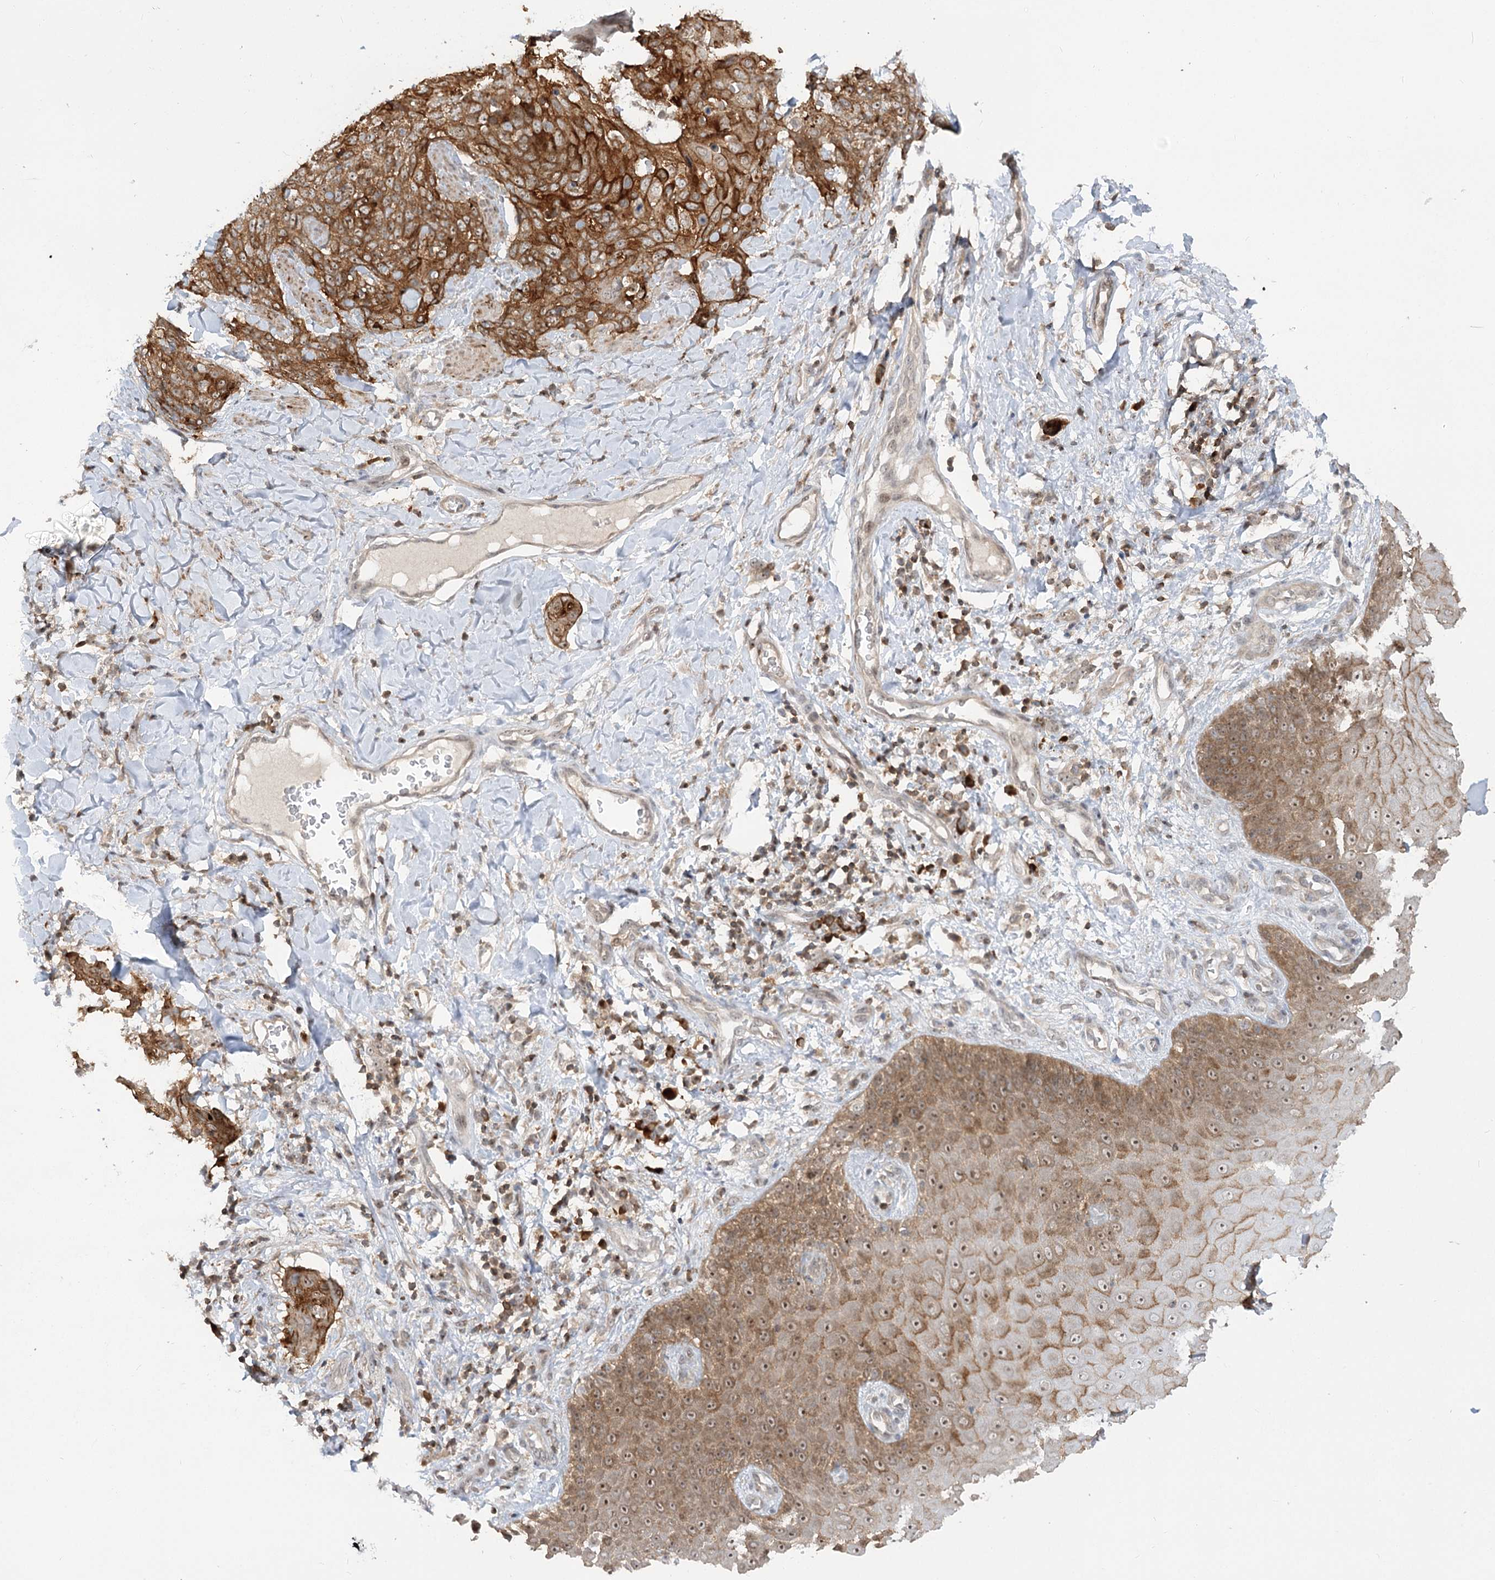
{"staining": {"intensity": "strong", "quantity": ">75%", "location": "cytoplasmic/membranous,nuclear"}, "tissue": "skin cancer", "cell_type": "Tumor cells", "image_type": "cancer", "snomed": [{"axis": "morphology", "description": "Squamous cell carcinoma, NOS"}, {"axis": "topography", "description": "Skin"}, {"axis": "topography", "description": "Vulva"}], "caption": "Skin cancer (squamous cell carcinoma) stained with immunohistochemistry (IHC) displays strong cytoplasmic/membranous and nuclear positivity in approximately >75% of tumor cells. (brown staining indicates protein expression, while blue staining denotes nuclei).", "gene": "SYTL1", "patient": {"sex": "female", "age": 85}}